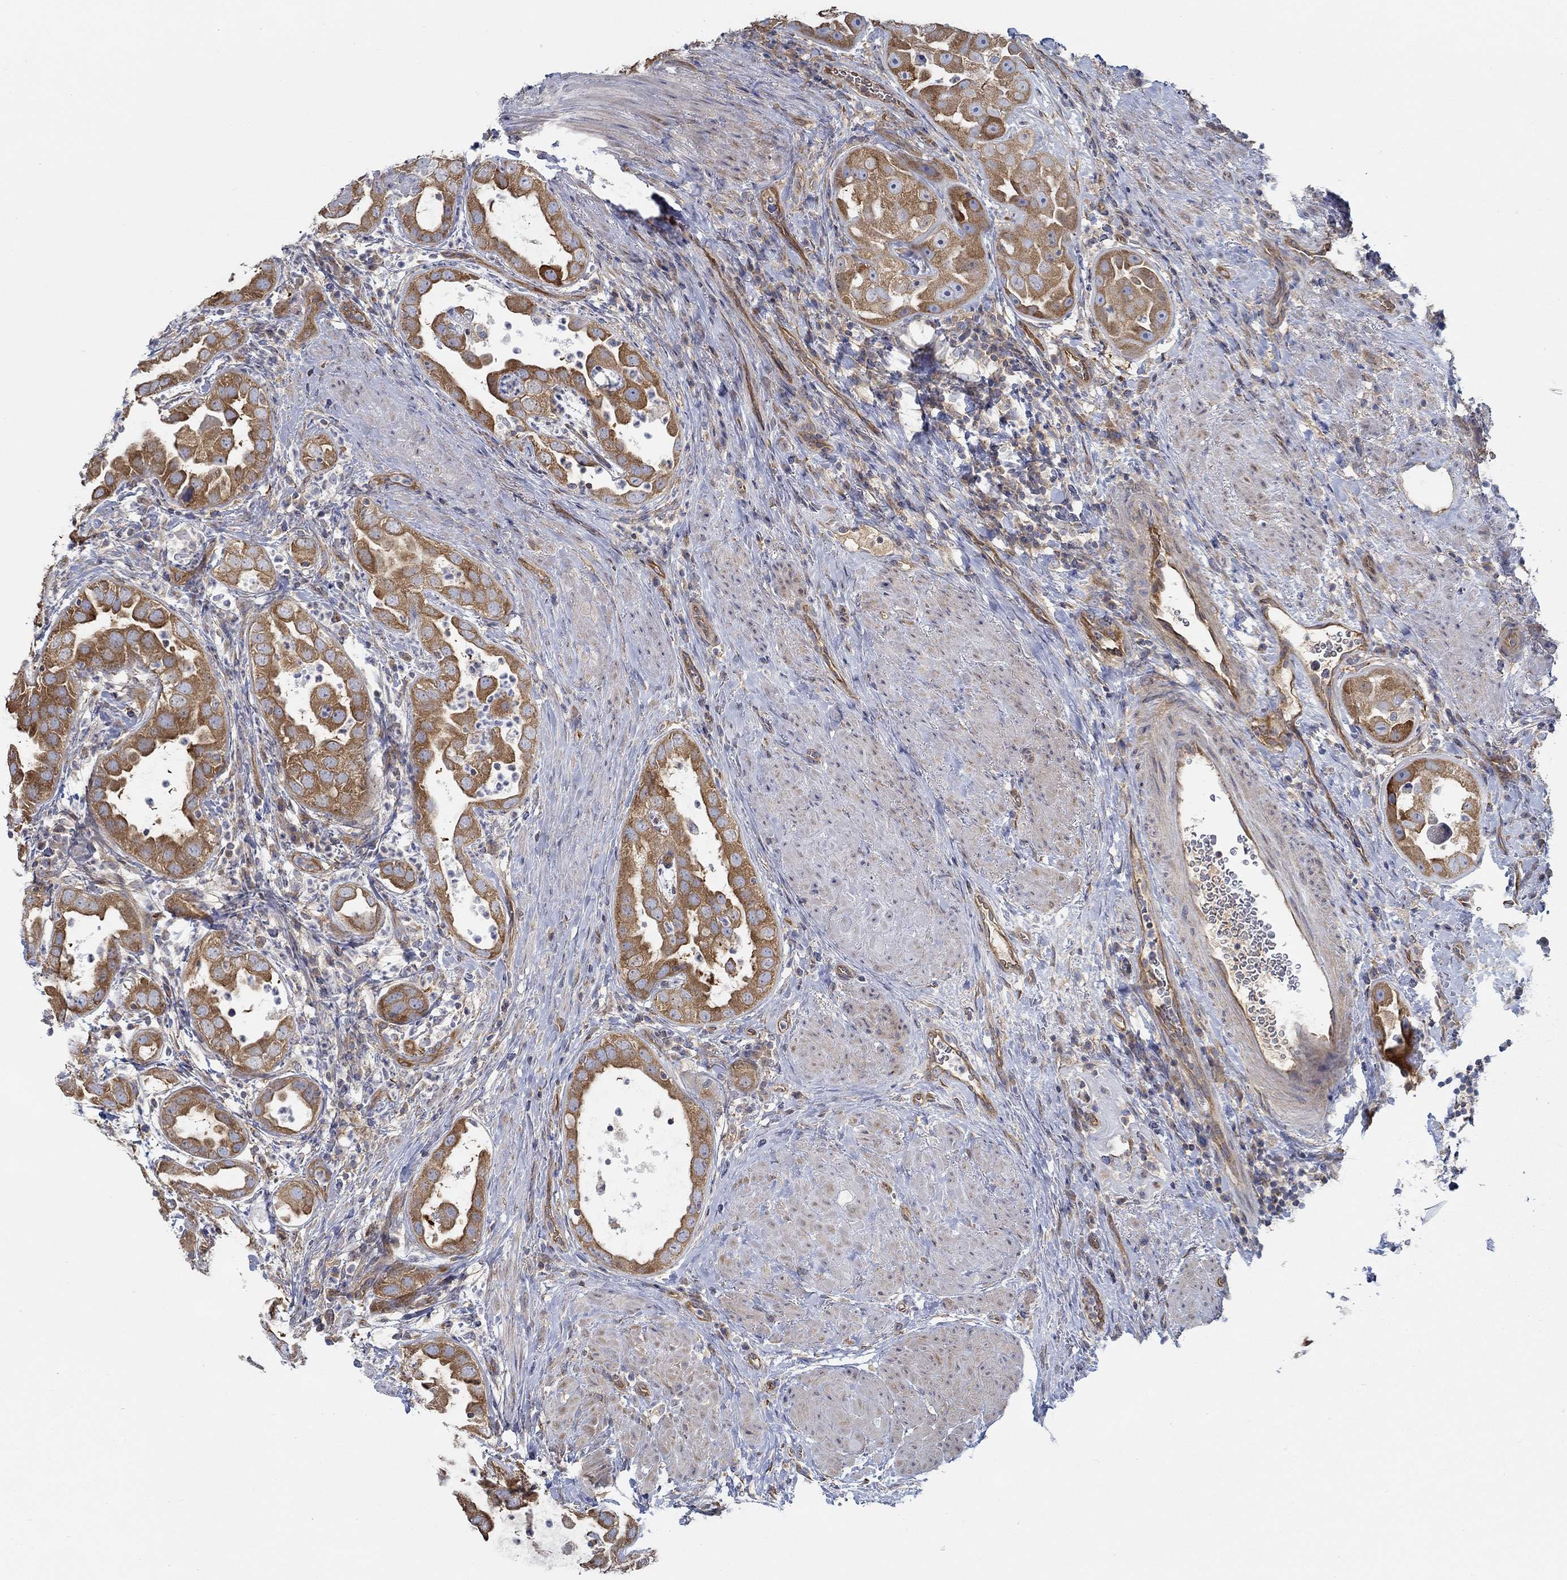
{"staining": {"intensity": "strong", "quantity": ">75%", "location": "cytoplasmic/membranous"}, "tissue": "urothelial cancer", "cell_type": "Tumor cells", "image_type": "cancer", "snomed": [{"axis": "morphology", "description": "Urothelial carcinoma, High grade"}, {"axis": "topography", "description": "Urinary bladder"}], "caption": "Immunohistochemistry image of urothelial cancer stained for a protein (brown), which demonstrates high levels of strong cytoplasmic/membranous staining in approximately >75% of tumor cells.", "gene": "SPAG9", "patient": {"sex": "female", "age": 41}}